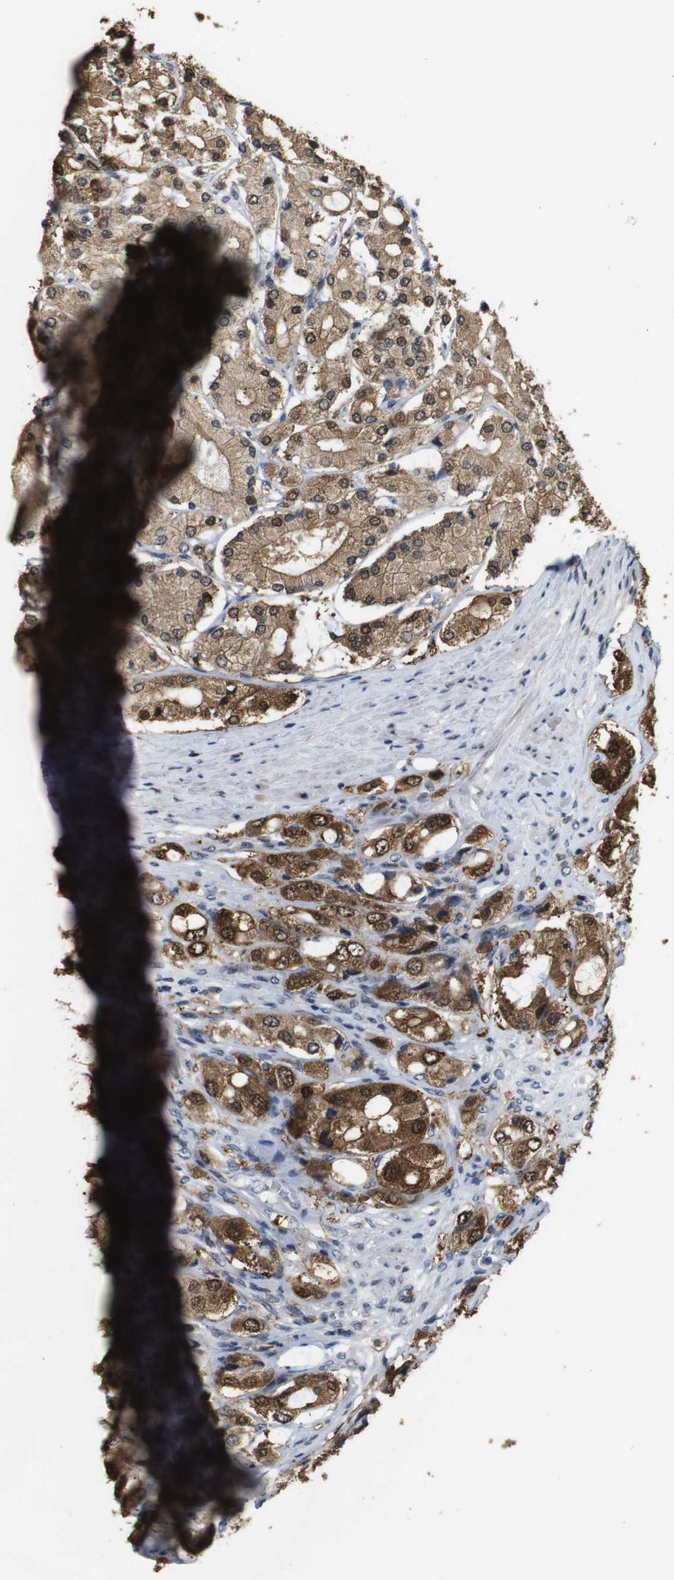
{"staining": {"intensity": "strong", "quantity": ">75%", "location": "cytoplasmic/membranous,nuclear"}, "tissue": "prostate cancer", "cell_type": "Tumor cells", "image_type": "cancer", "snomed": [{"axis": "morphology", "description": "Adenocarcinoma, High grade"}, {"axis": "topography", "description": "Prostate"}], "caption": "IHC micrograph of high-grade adenocarcinoma (prostate) stained for a protein (brown), which reveals high levels of strong cytoplasmic/membranous and nuclear staining in about >75% of tumor cells.", "gene": "PNMA8A", "patient": {"sex": "male", "age": 65}}